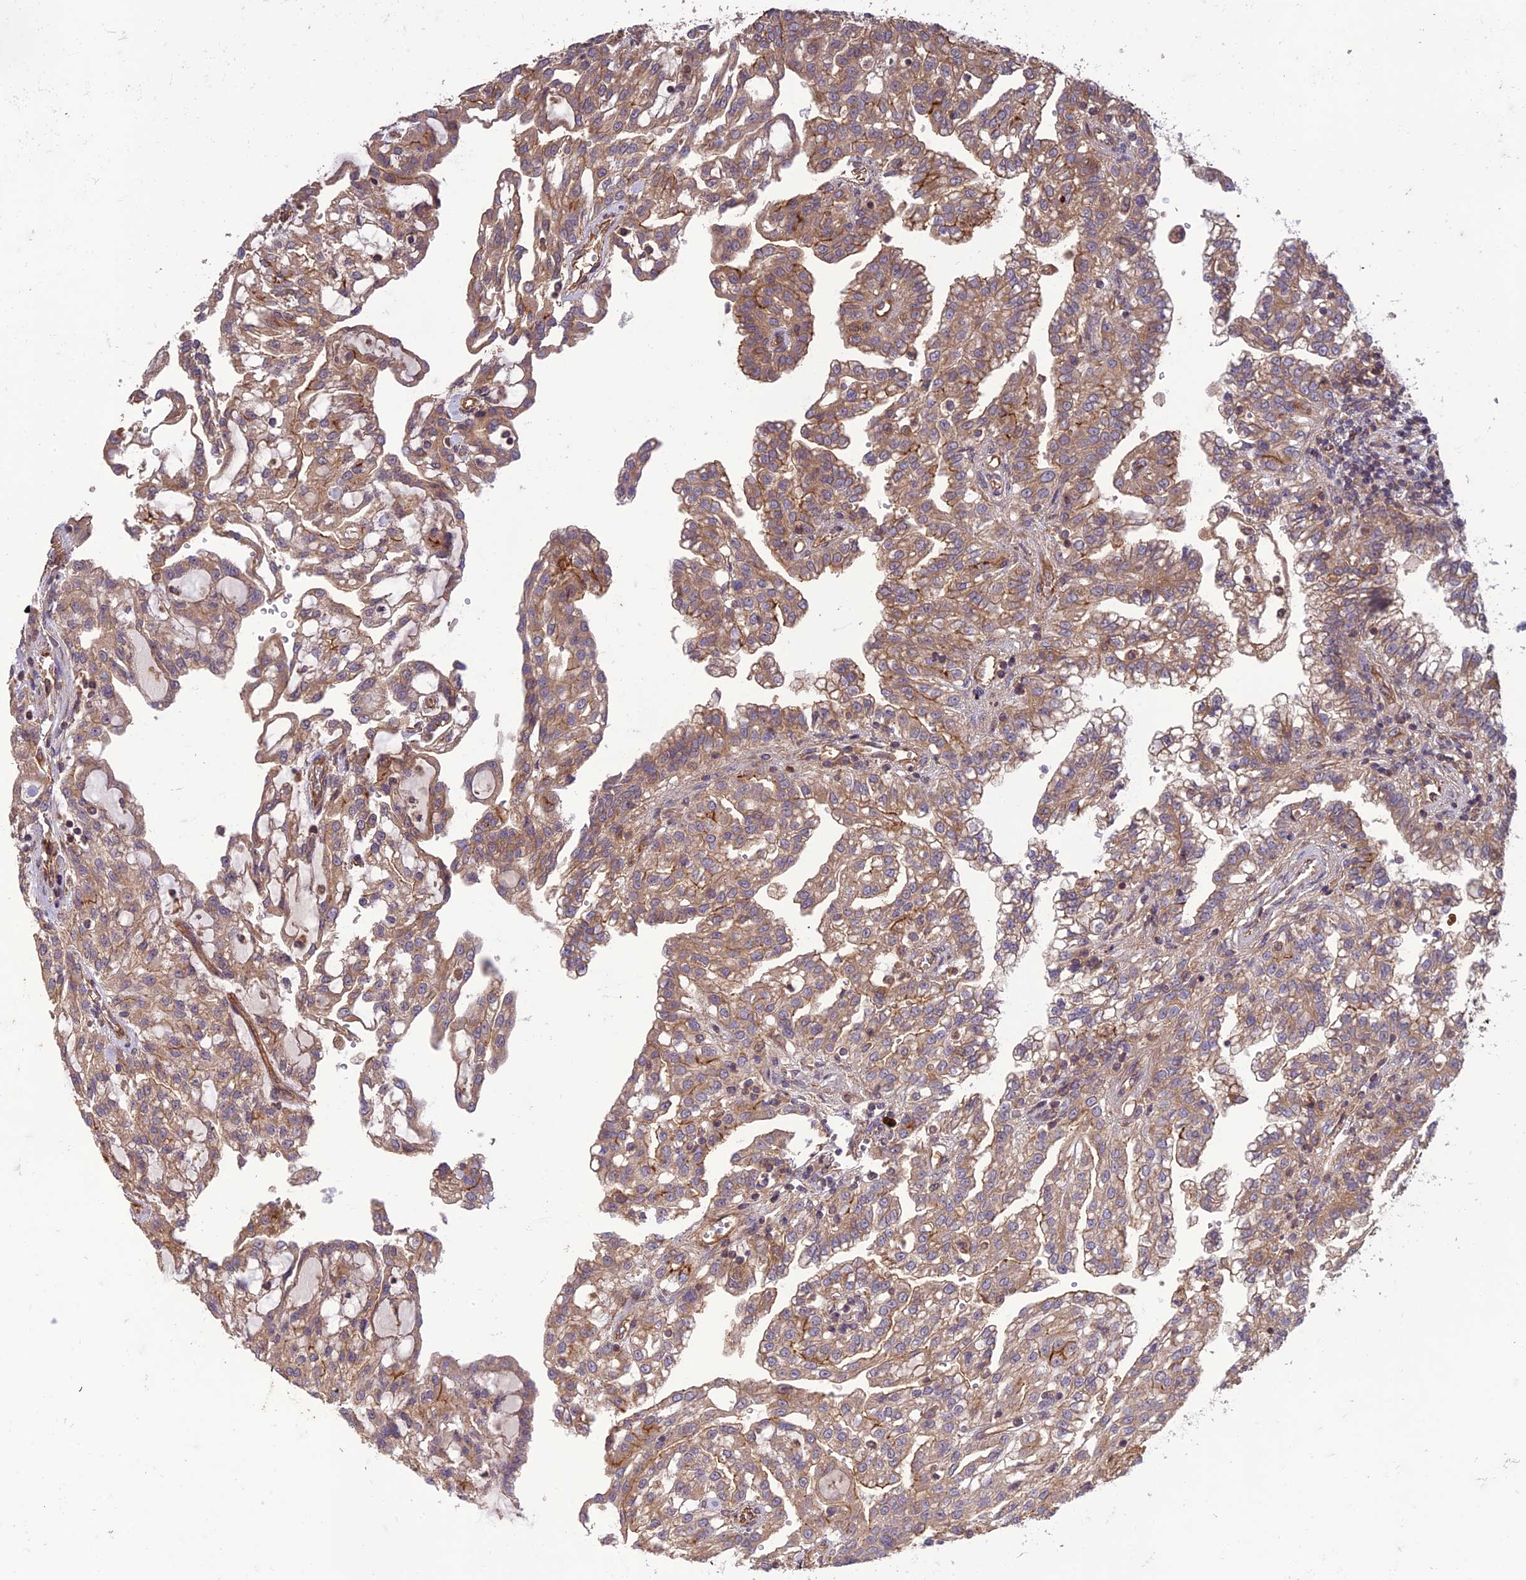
{"staining": {"intensity": "weak", "quantity": ">75%", "location": "cytoplasmic/membranous"}, "tissue": "renal cancer", "cell_type": "Tumor cells", "image_type": "cancer", "snomed": [{"axis": "morphology", "description": "Adenocarcinoma, NOS"}, {"axis": "topography", "description": "Kidney"}], "caption": "Renal cancer tissue demonstrates weak cytoplasmic/membranous positivity in about >75% of tumor cells, visualized by immunohistochemistry.", "gene": "TMEM131L", "patient": {"sex": "male", "age": 63}}